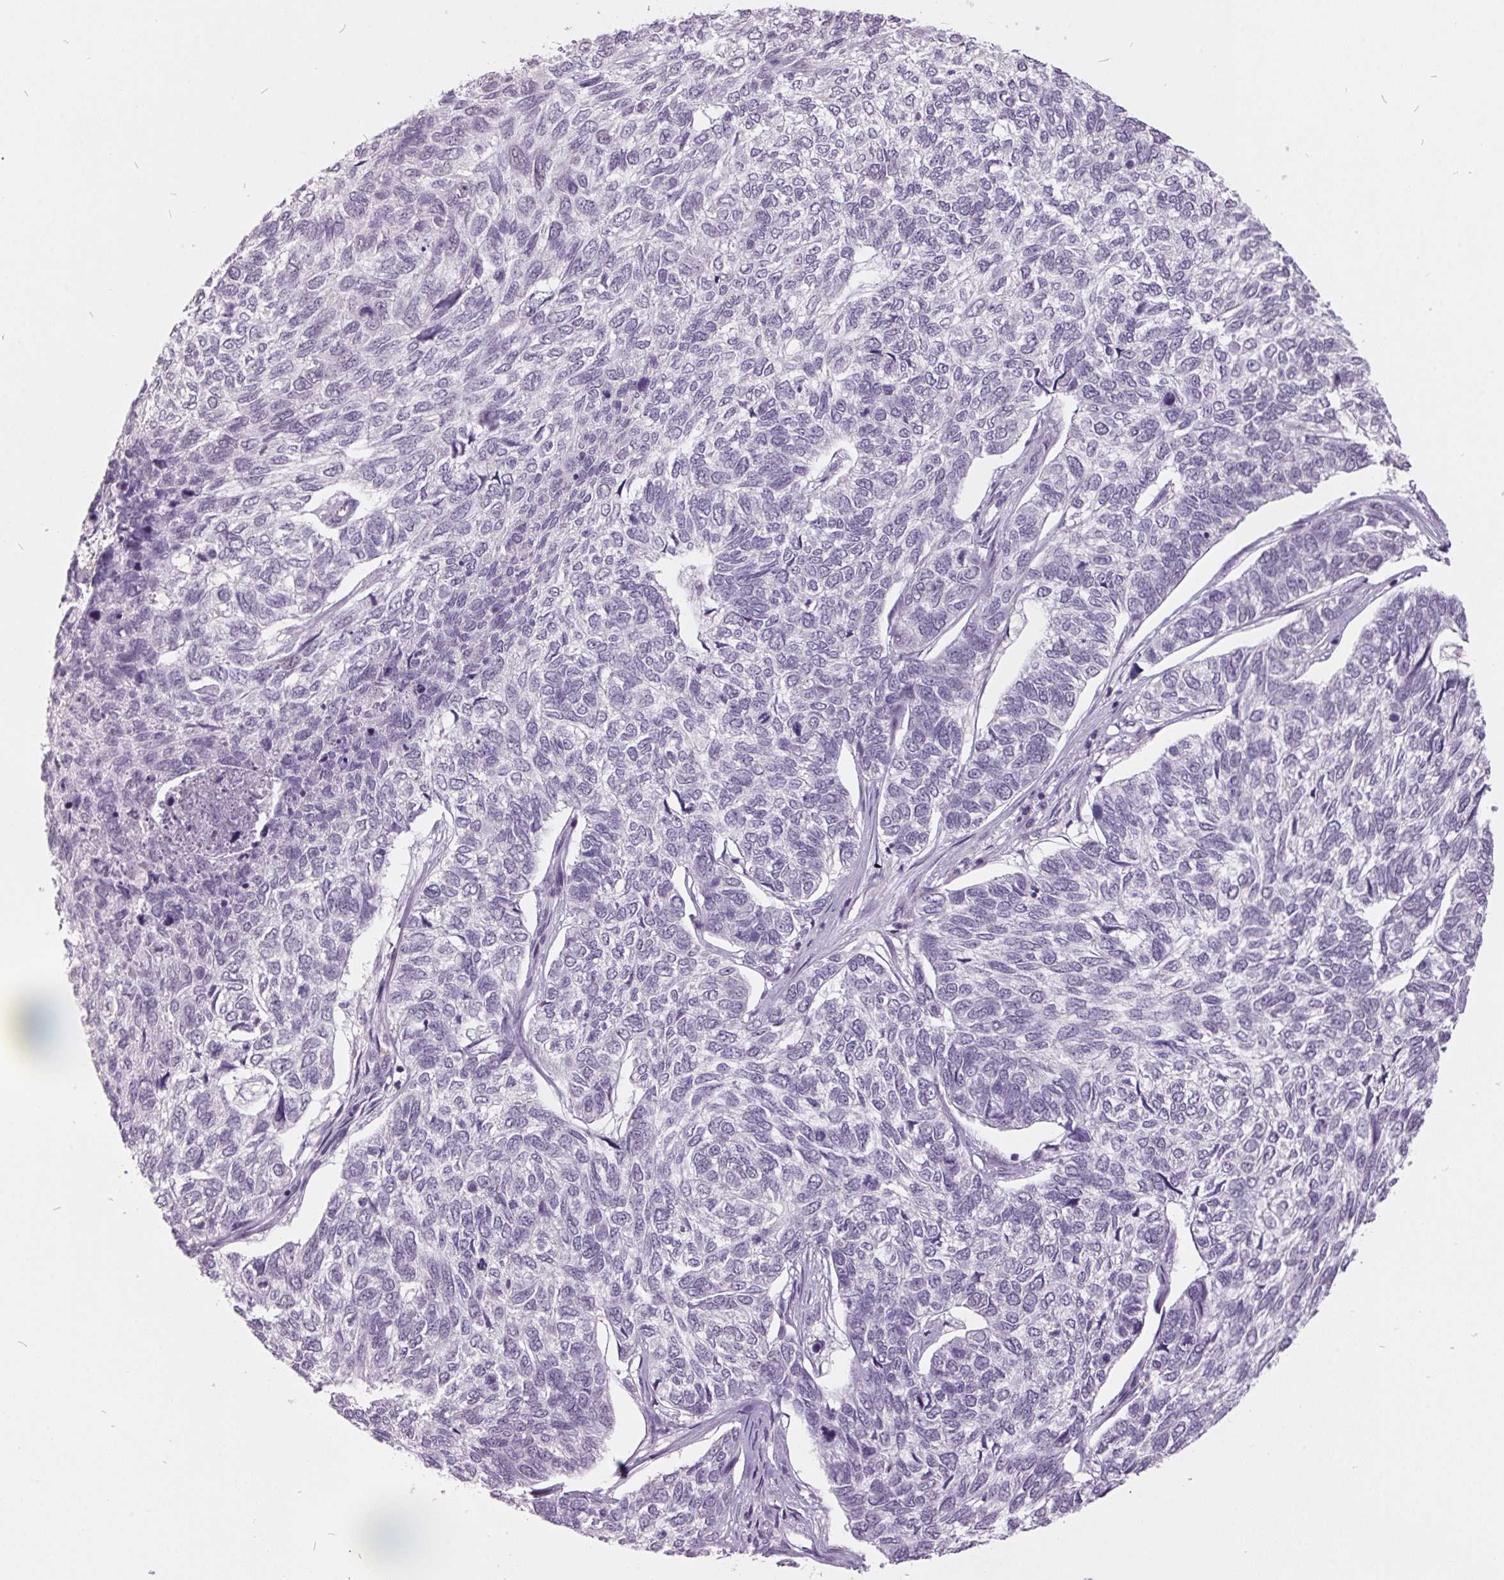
{"staining": {"intensity": "negative", "quantity": "none", "location": "none"}, "tissue": "skin cancer", "cell_type": "Tumor cells", "image_type": "cancer", "snomed": [{"axis": "morphology", "description": "Basal cell carcinoma"}, {"axis": "topography", "description": "Skin"}], "caption": "Immunohistochemistry (IHC) of skin basal cell carcinoma exhibits no staining in tumor cells.", "gene": "C2orf16", "patient": {"sex": "female", "age": 65}}